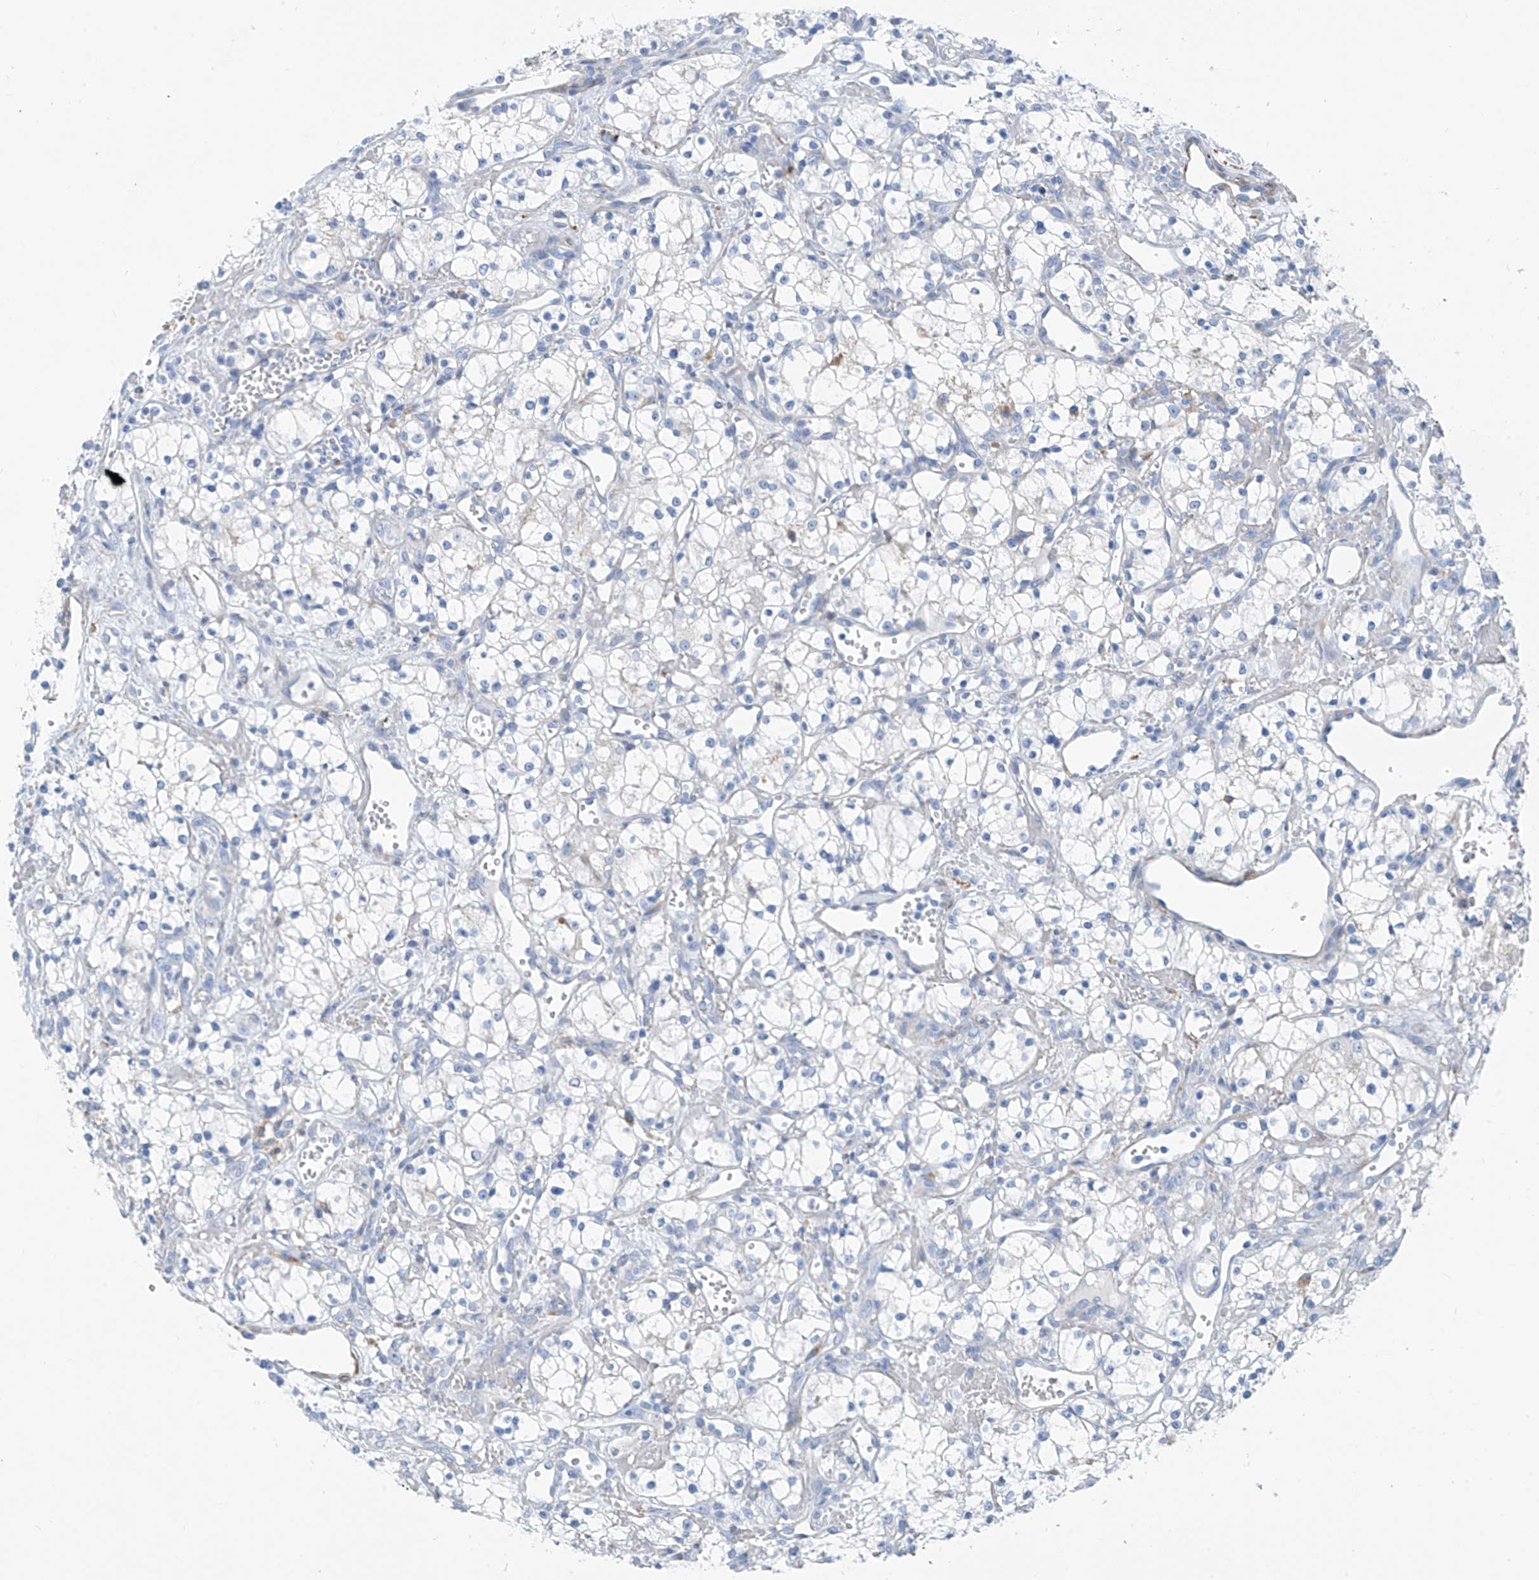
{"staining": {"intensity": "negative", "quantity": "none", "location": "none"}, "tissue": "renal cancer", "cell_type": "Tumor cells", "image_type": "cancer", "snomed": [{"axis": "morphology", "description": "Adenocarcinoma, NOS"}, {"axis": "topography", "description": "Kidney"}], "caption": "This is an IHC image of human renal cancer. There is no positivity in tumor cells.", "gene": "GLMP", "patient": {"sex": "male", "age": 59}}